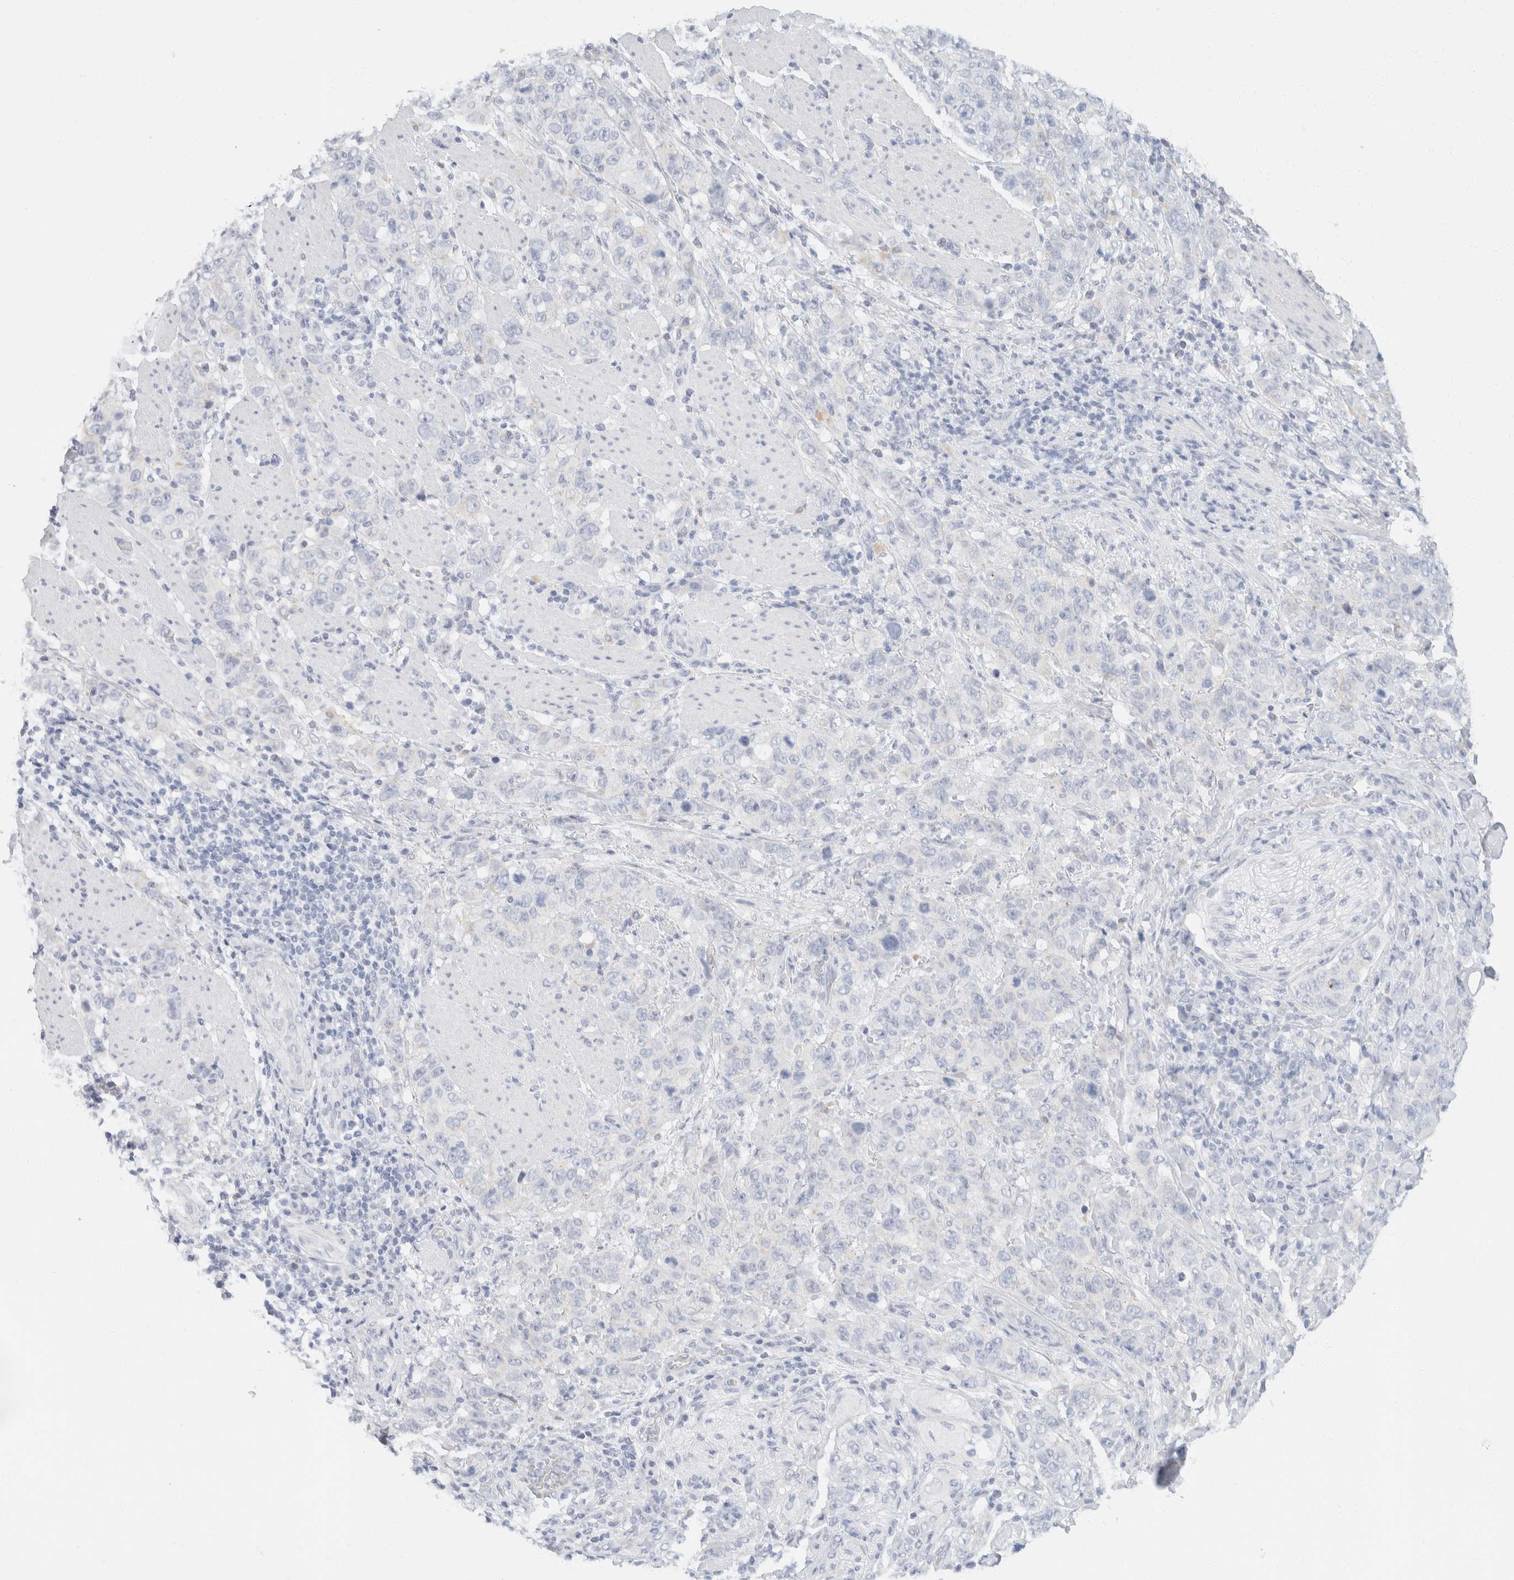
{"staining": {"intensity": "negative", "quantity": "none", "location": "none"}, "tissue": "stomach cancer", "cell_type": "Tumor cells", "image_type": "cancer", "snomed": [{"axis": "morphology", "description": "Adenocarcinoma, NOS"}, {"axis": "topography", "description": "Stomach"}], "caption": "Histopathology image shows no significant protein expression in tumor cells of stomach cancer.", "gene": "KRT20", "patient": {"sex": "male", "age": 48}}